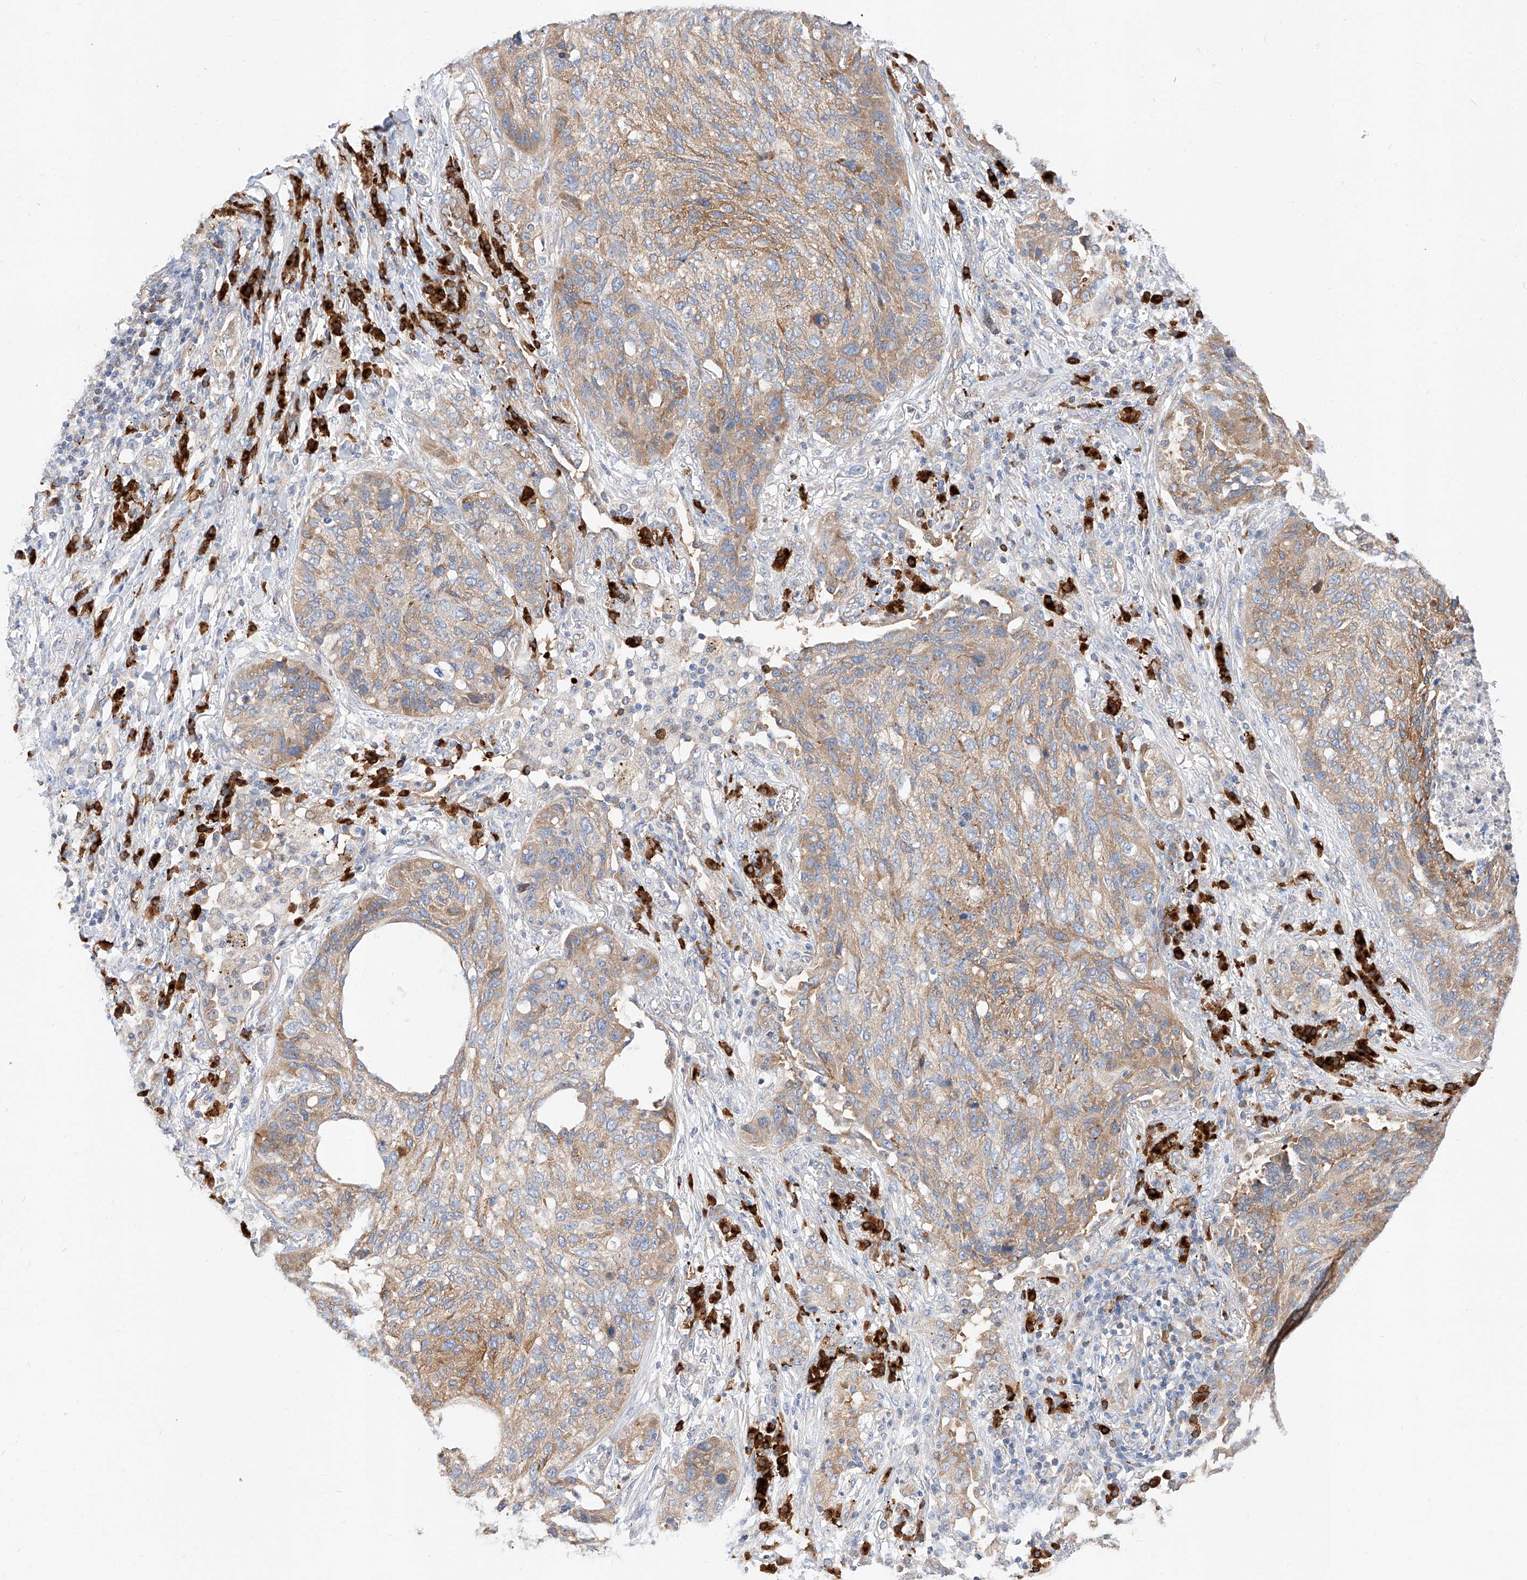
{"staining": {"intensity": "moderate", "quantity": "25%-75%", "location": "cytoplasmic/membranous"}, "tissue": "lung cancer", "cell_type": "Tumor cells", "image_type": "cancer", "snomed": [{"axis": "morphology", "description": "Squamous cell carcinoma, NOS"}, {"axis": "topography", "description": "Lung"}], "caption": "Tumor cells exhibit medium levels of moderate cytoplasmic/membranous positivity in approximately 25%-75% of cells in human lung cancer. Immunohistochemistry stains the protein of interest in brown and the nuclei are stained blue.", "gene": "GLMN", "patient": {"sex": "female", "age": 63}}